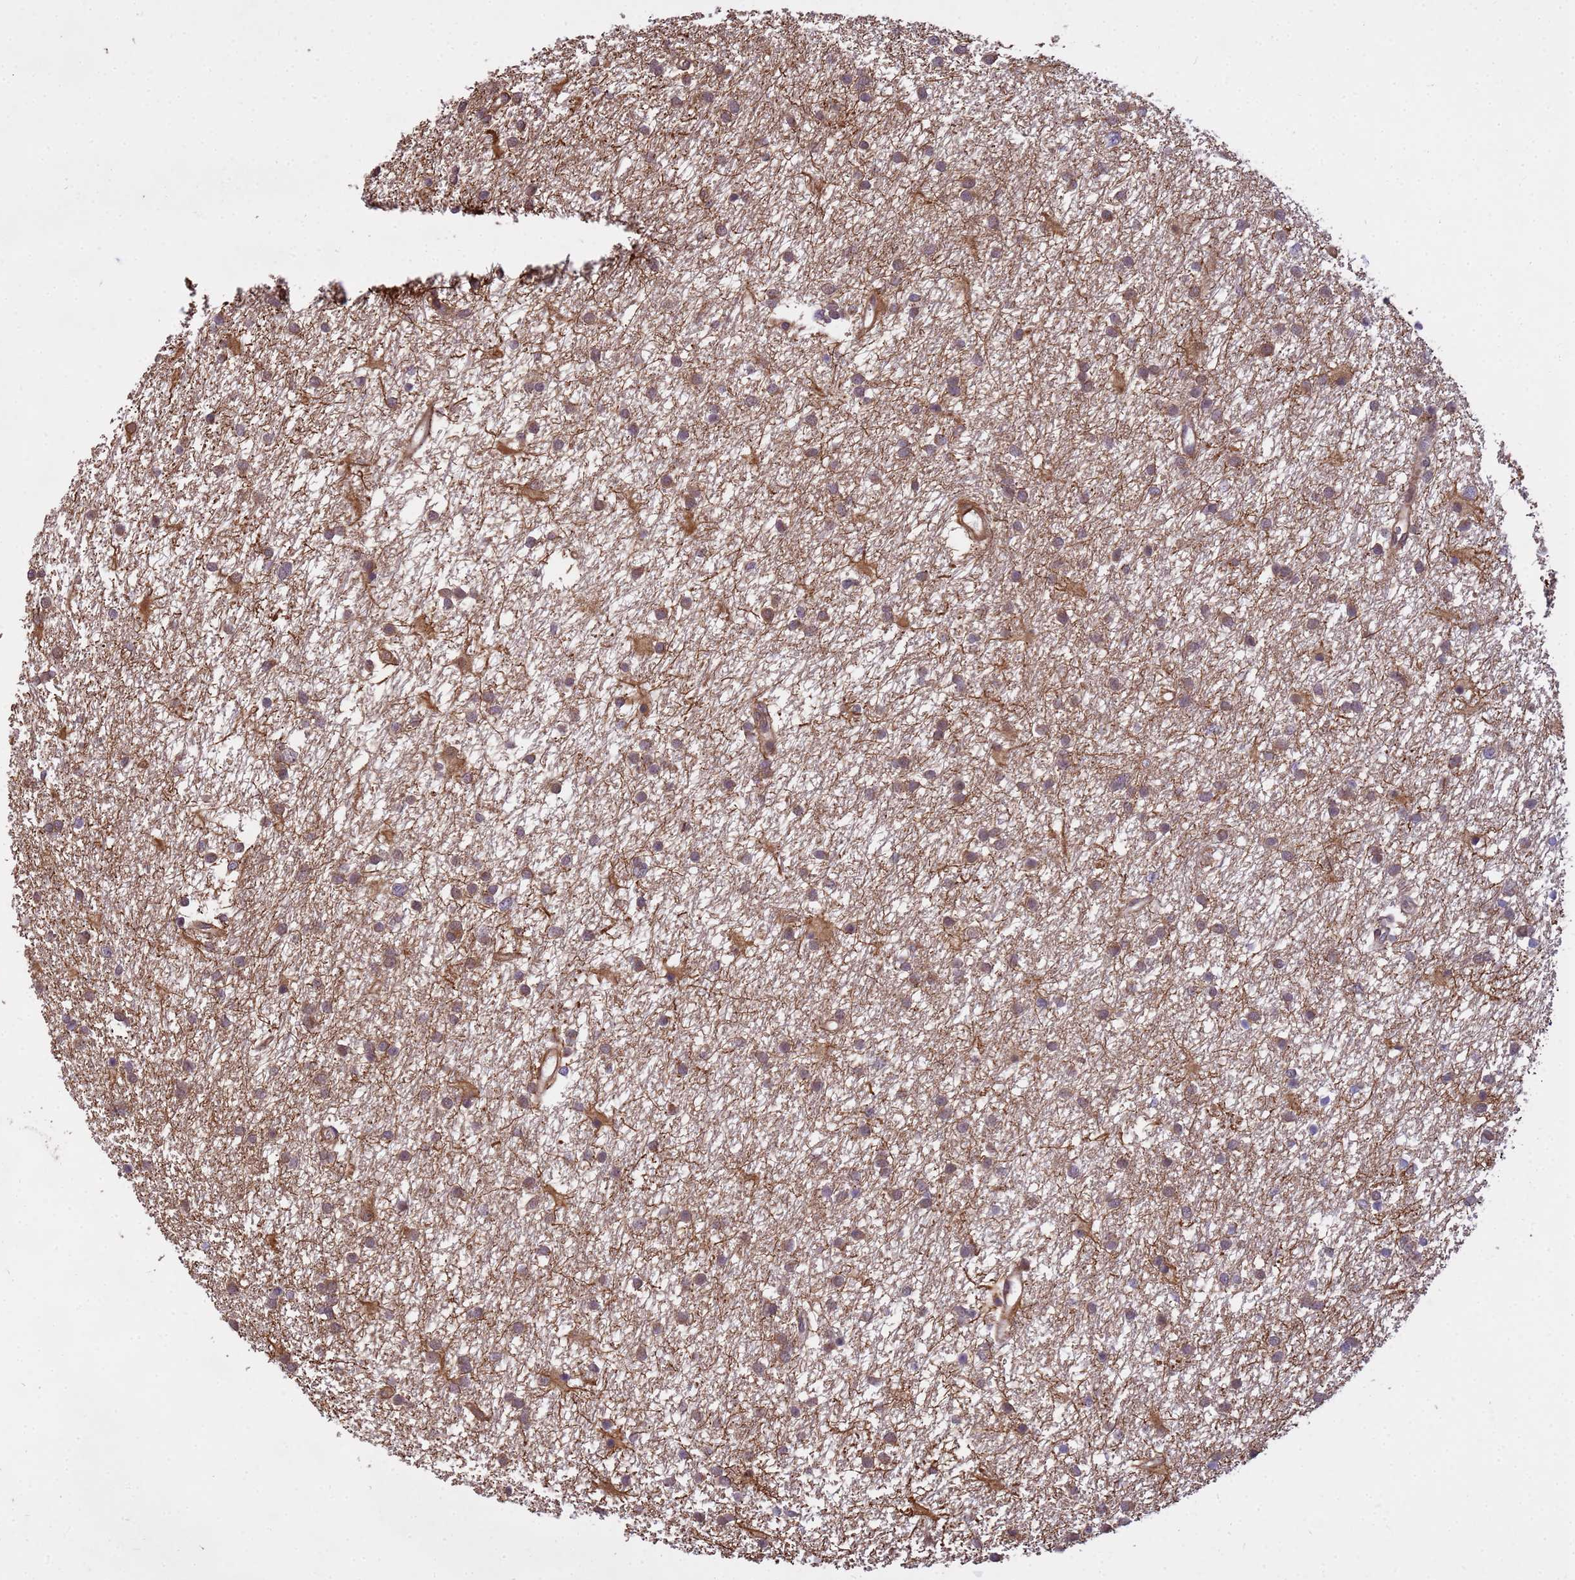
{"staining": {"intensity": "moderate", "quantity": ">75%", "location": "cytoplasmic/membranous"}, "tissue": "glioma", "cell_type": "Tumor cells", "image_type": "cancer", "snomed": [{"axis": "morphology", "description": "Glioma, malignant, High grade"}, {"axis": "topography", "description": "Brain"}], "caption": "Moderate cytoplasmic/membranous expression is present in about >75% of tumor cells in glioma.", "gene": "NPEPPS", "patient": {"sex": "male", "age": 77}}